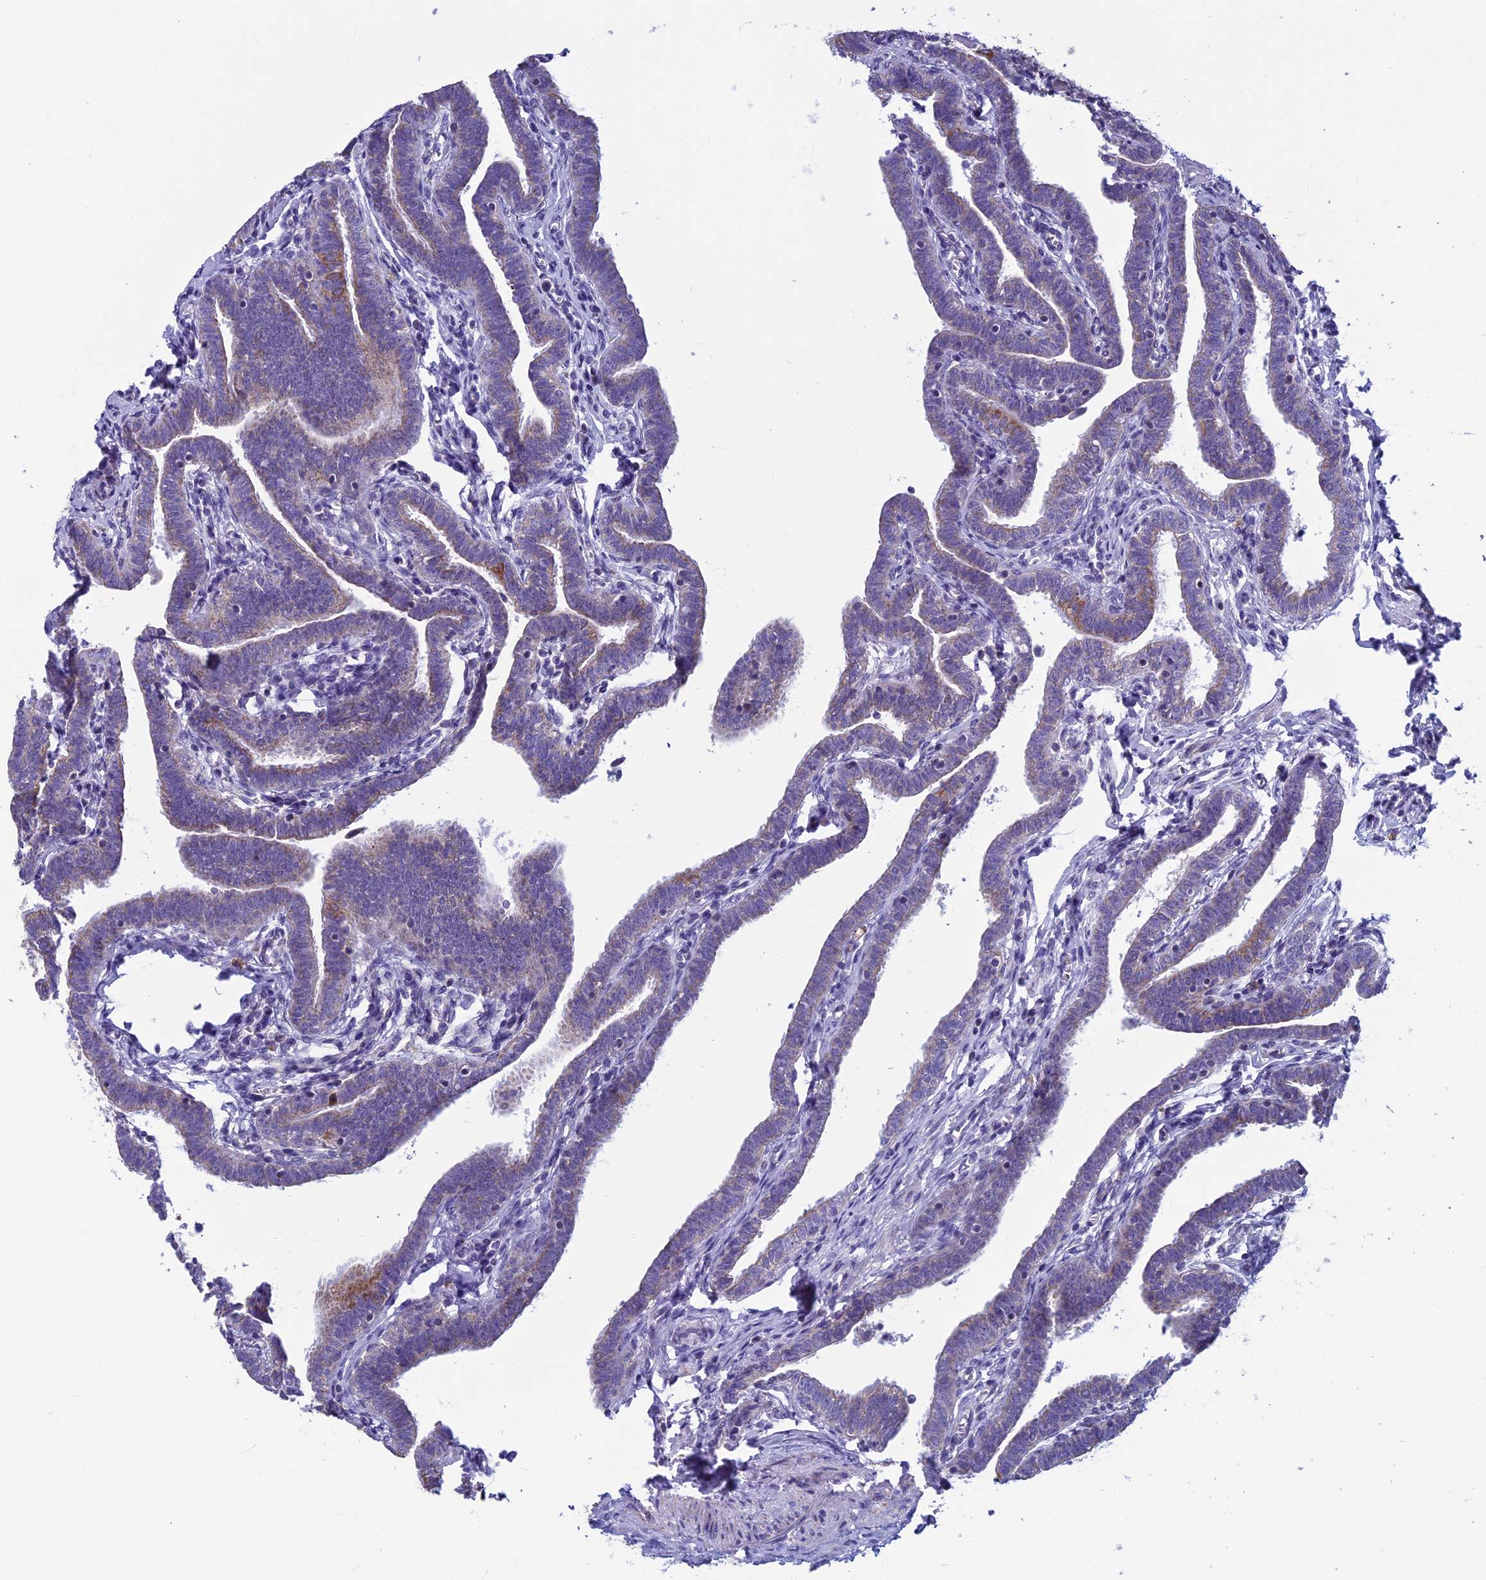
{"staining": {"intensity": "weak", "quantity": "25%-75%", "location": "cytoplasmic/membranous"}, "tissue": "fallopian tube", "cell_type": "Glandular cells", "image_type": "normal", "snomed": [{"axis": "morphology", "description": "Normal tissue, NOS"}, {"axis": "topography", "description": "Fallopian tube"}], "caption": "A high-resolution photomicrograph shows immunohistochemistry (IHC) staining of benign fallopian tube, which reveals weak cytoplasmic/membranous staining in about 25%-75% of glandular cells. The protein is shown in brown color, while the nuclei are stained blue.", "gene": "MFSD12", "patient": {"sex": "female", "age": 36}}